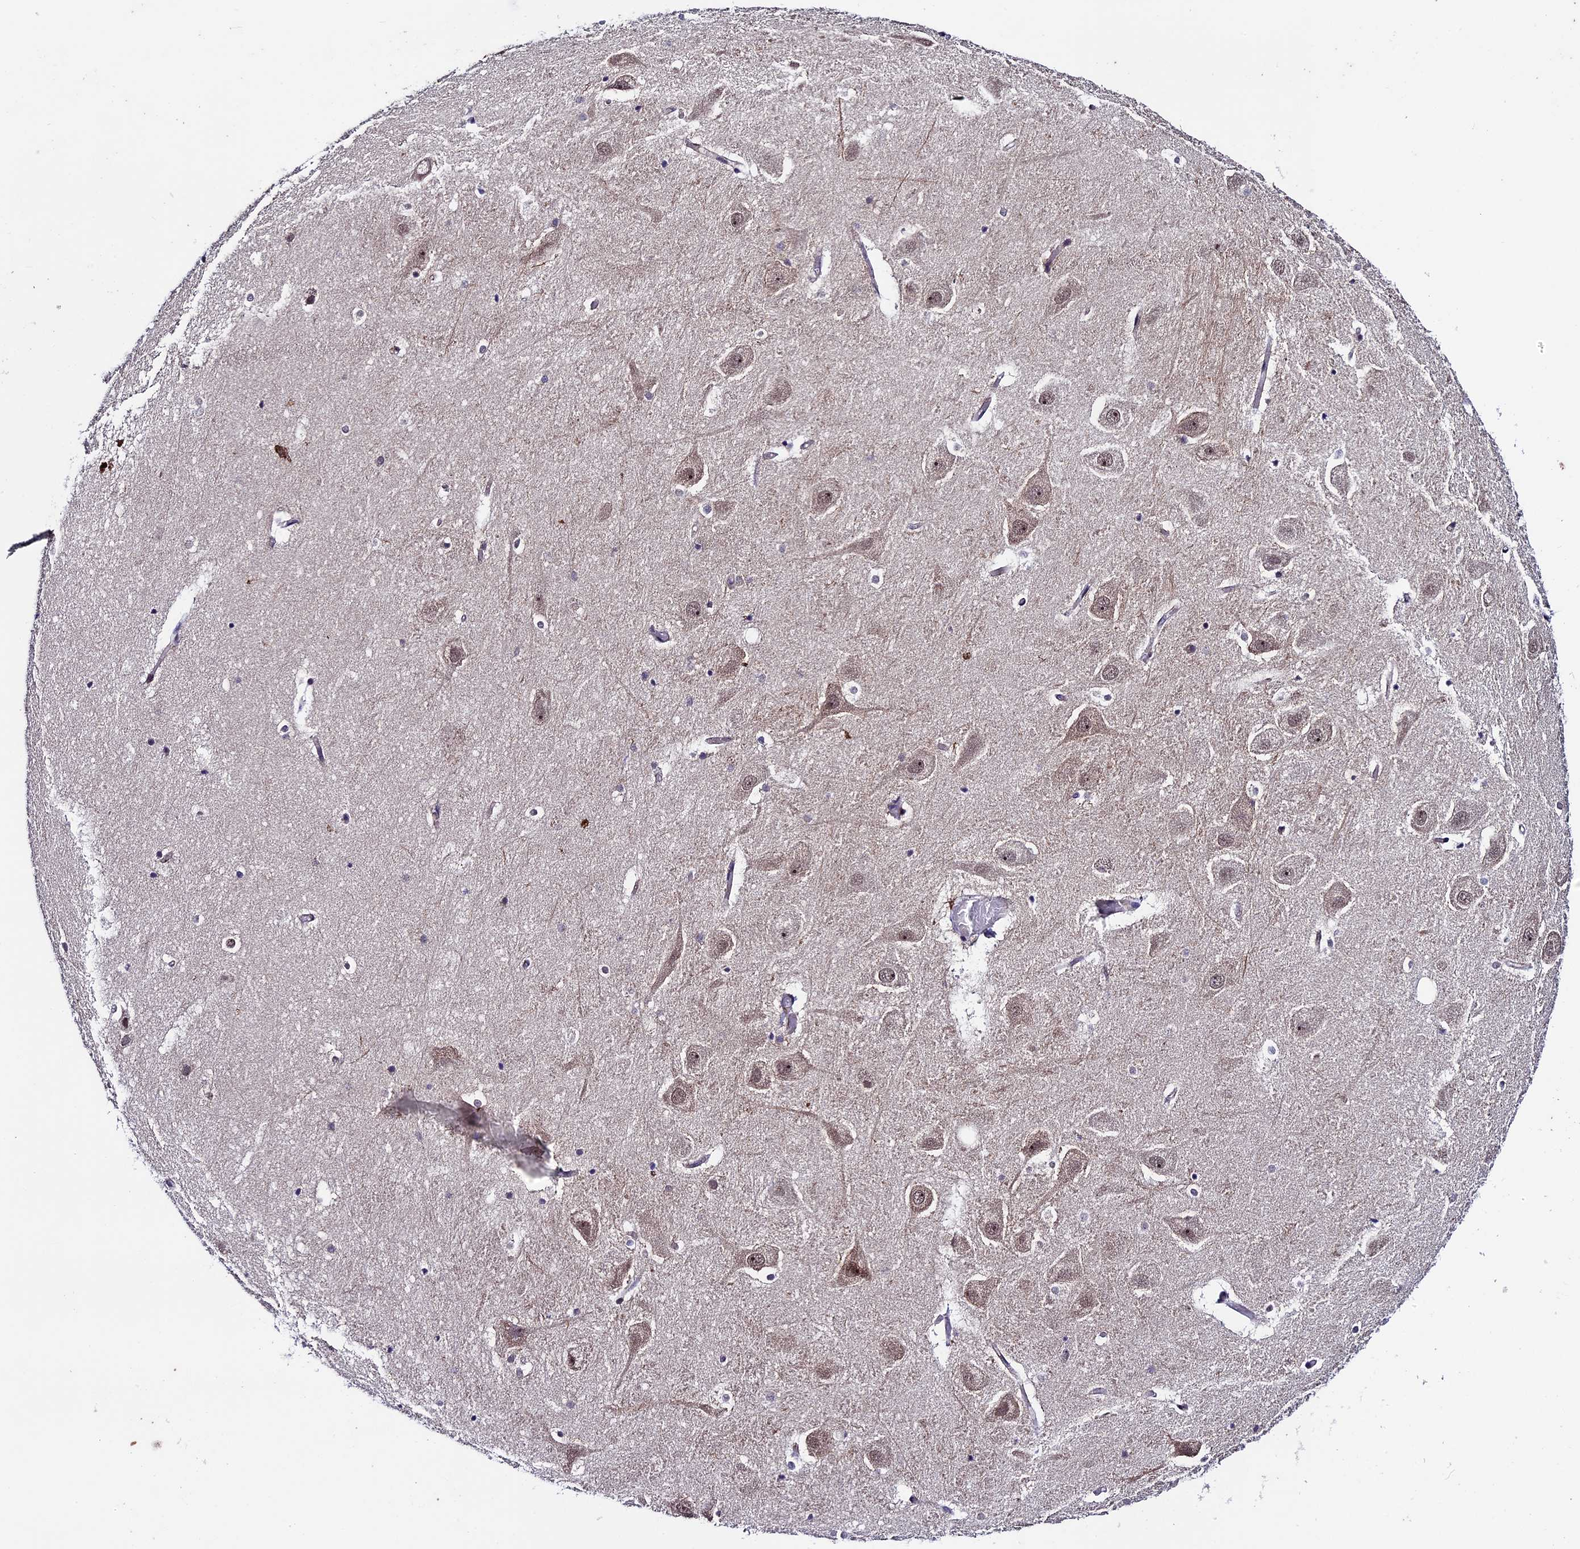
{"staining": {"intensity": "weak", "quantity": "<25%", "location": "nuclear"}, "tissue": "hippocampus", "cell_type": "Glial cells", "image_type": "normal", "snomed": [{"axis": "morphology", "description": "Normal tissue, NOS"}, {"axis": "topography", "description": "Hippocampus"}], "caption": "DAB immunohistochemical staining of benign human hippocampus shows no significant positivity in glial cells. (DAB (3,3'-diaminobenzidine) immunohistochemistry, high magnification).", "gene": "SIPA1L3", "patient": {"sex": "female", "age": 52}}